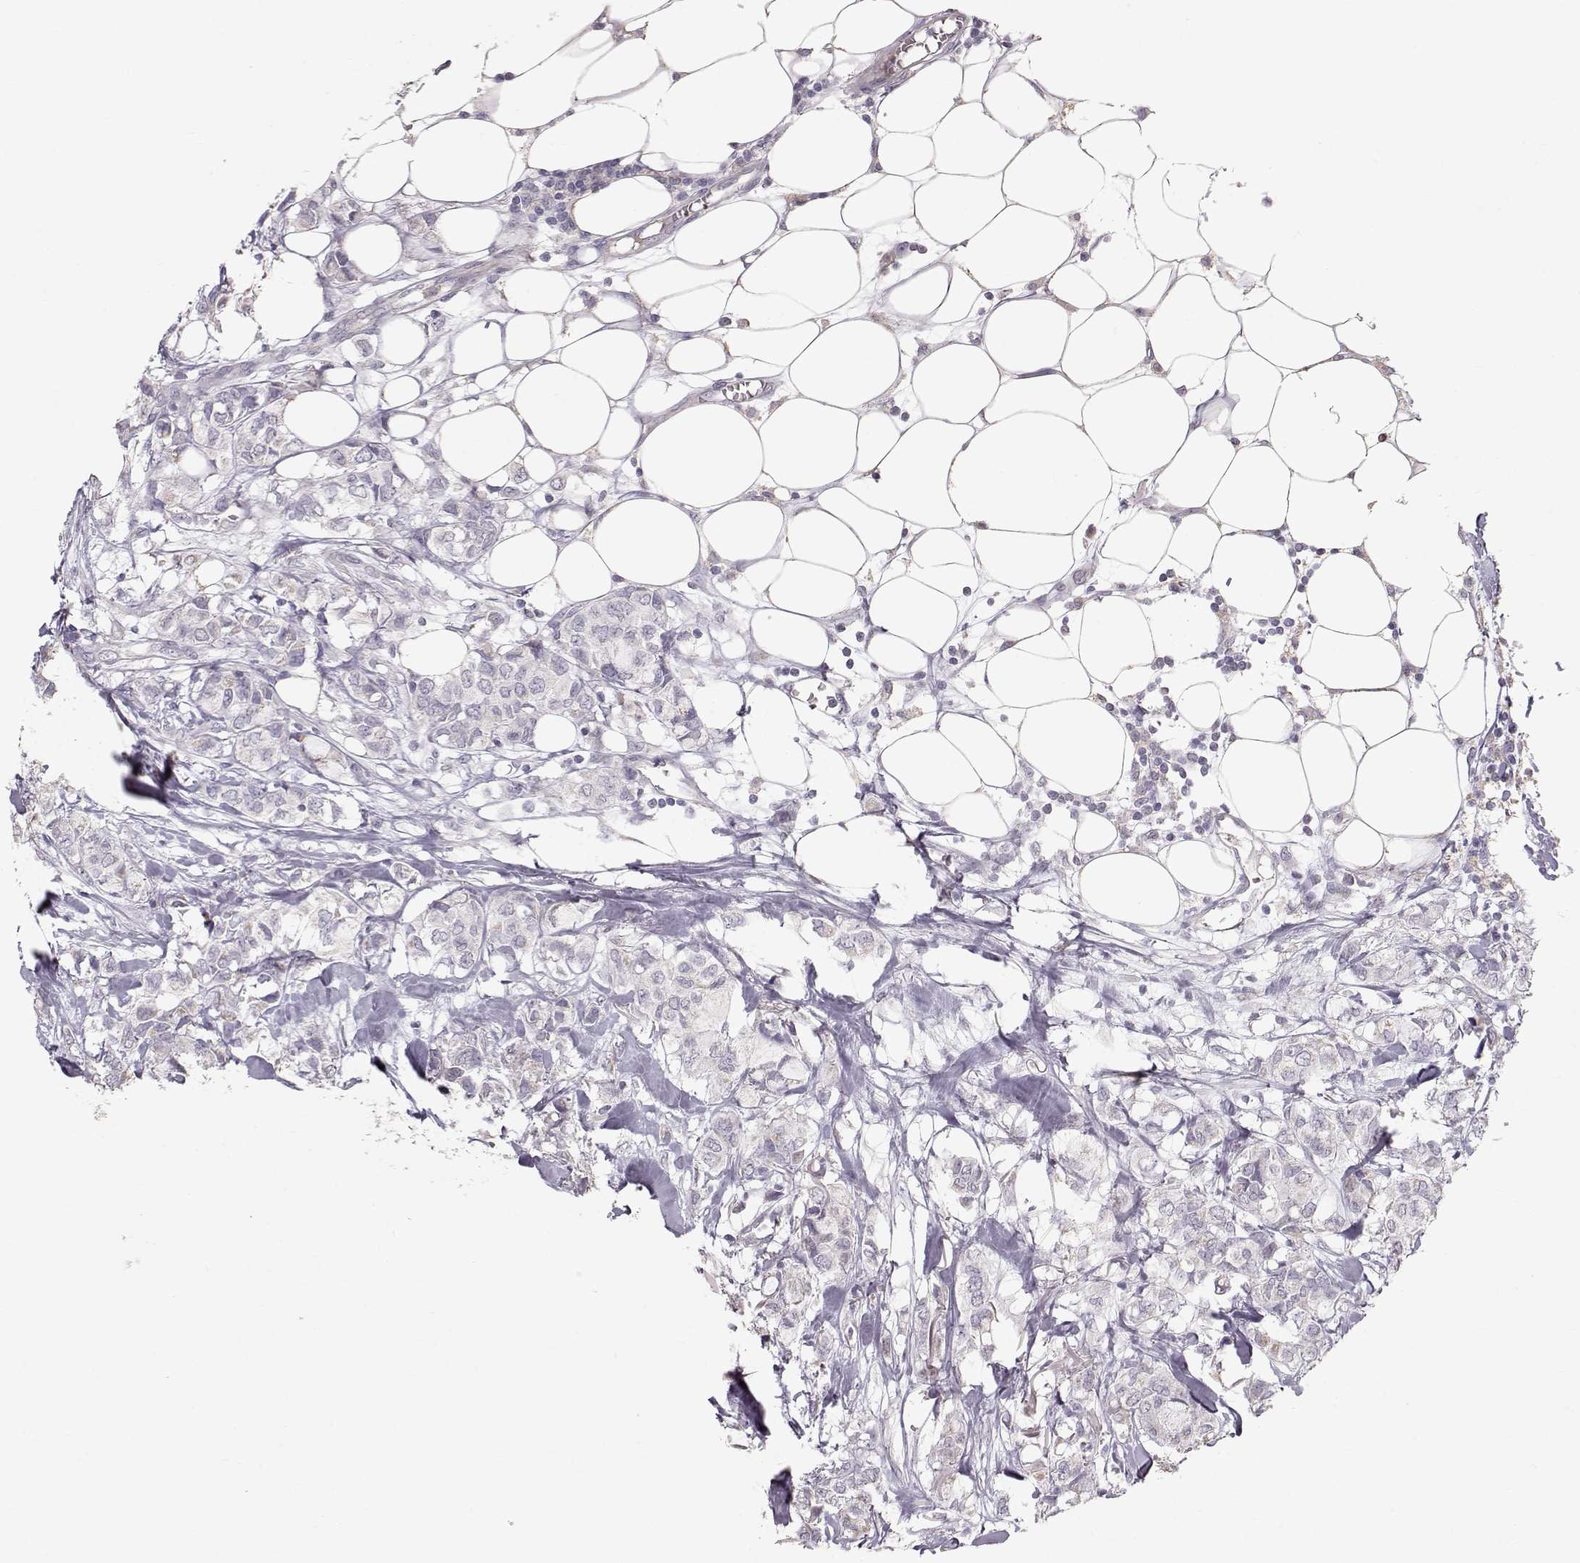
{"staining": {"intensity": "negative", "quantity": "none", "location": "none"}, "tissue": "breast cancer", "cell_type": "Tumor cells", "image_type": "cancer", "snomed": [{"axis": "morphology", "description": "Duct carcinoma"}, {"axis": "topography", "description": "Breast"}], "caption": "IHC micrograph of neoplastic tissue: breast cancer stained with DAB (3,3'-diaminobenzidine) shows no significant protein staining in tumor cells.", "gene": "POU1F1", "patient": {"sex": "female", "age": 85}}